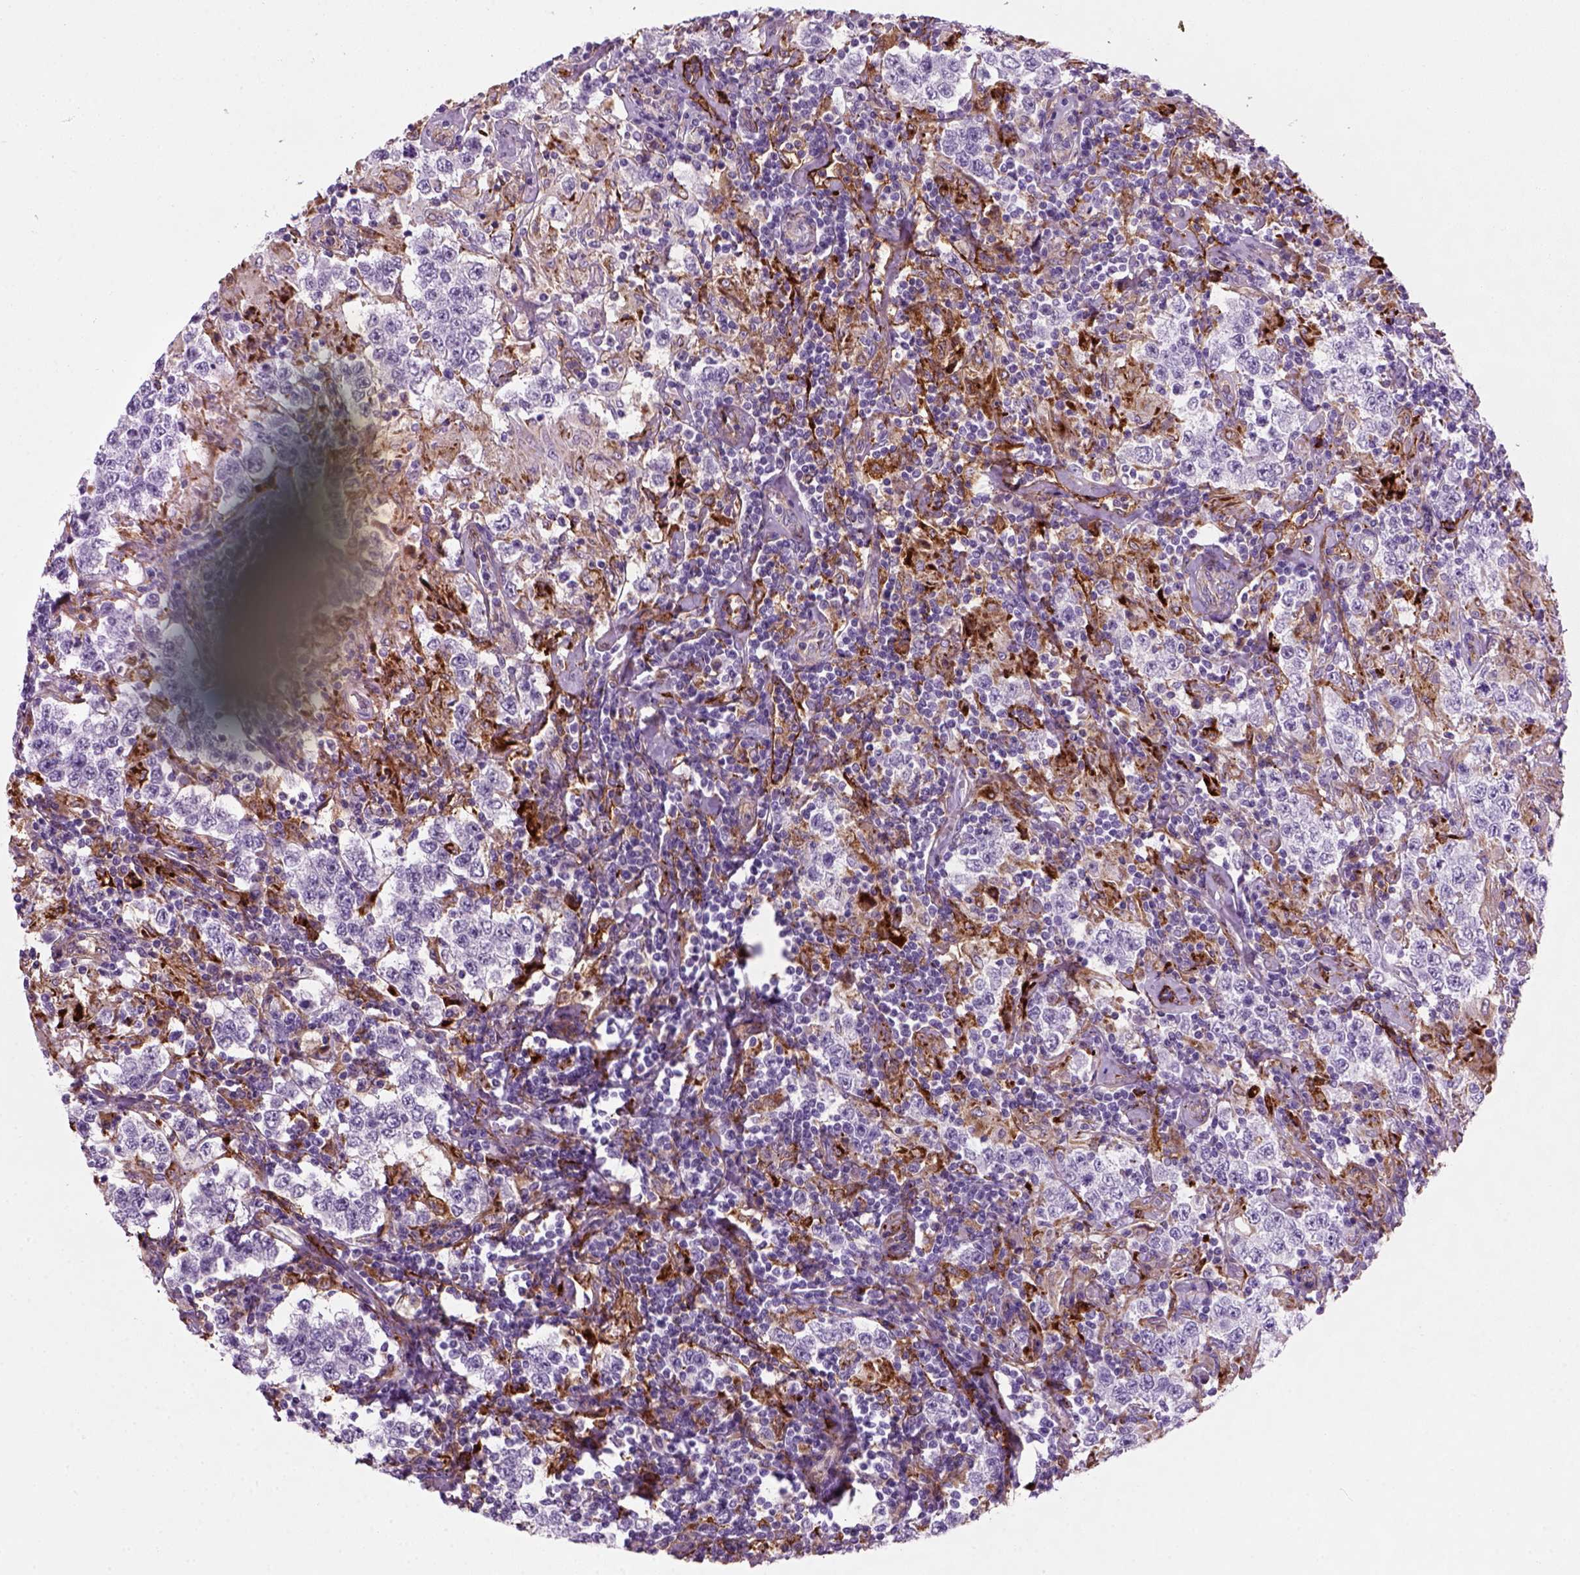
{"staining": {"intensity": "negative", "quantity": "none", "location": "none"}, "tissue": "testis cancer", "cell_type": "Tumor cells", "image_type": "cancer", "snomed": [{"axis": "morphology", "description": "Seminoma, NOS"}, {"axis": "morphology", "description": "Carcinoma, Embryonal, NOS"}, {"axis": "topography", "description": "Testis"}], "caption": "Tumor cells are negative for brown protein staining in testis seminoma. The staining is performed using DAB (3,3'-diaminobenzidine) brown chromogen with nuclei counter-stained in using hematoxylin.", "gene": "MARCKS", "patient": {"sex": "male", "age": 41}}